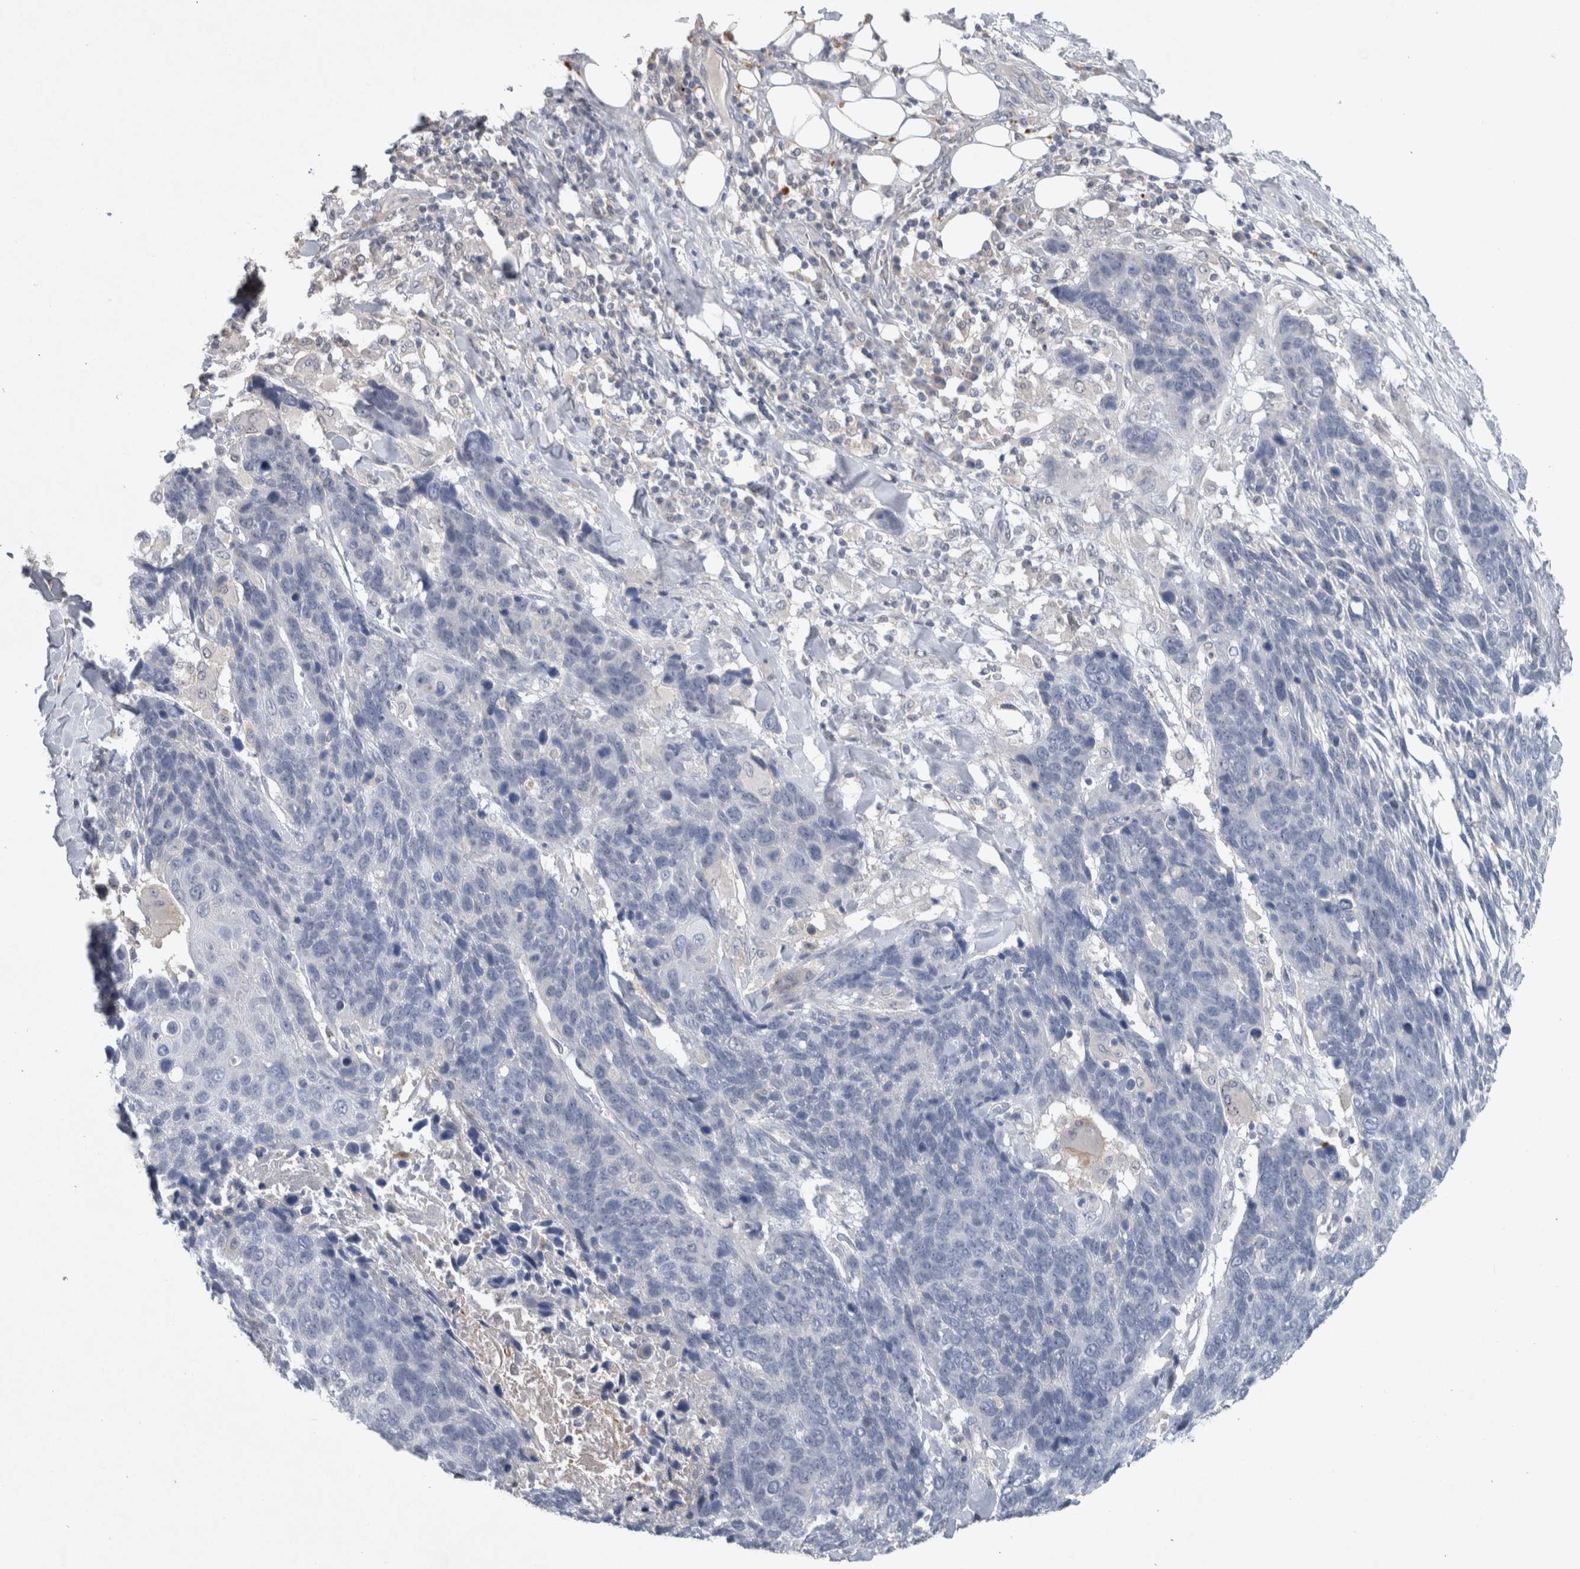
{"staining": {"intensity": "negative", "quantity": "none", "location": "none"}, "tissue": "lung cancer", "cell_type": "Tumor cells", "image_type": "cancer", "snomed": [{"axis": "morphology", "description": "Squamous cell carcinoma, NOS"}, {"axis": "topography", "description": "Lung"}], "caption": "Micrograph shows no significant protein staining in tumor cells of lung cancer (squamous cell carcinoma).", "gene": "HEXD", "patient": {"sex": "male", "age": 66}}